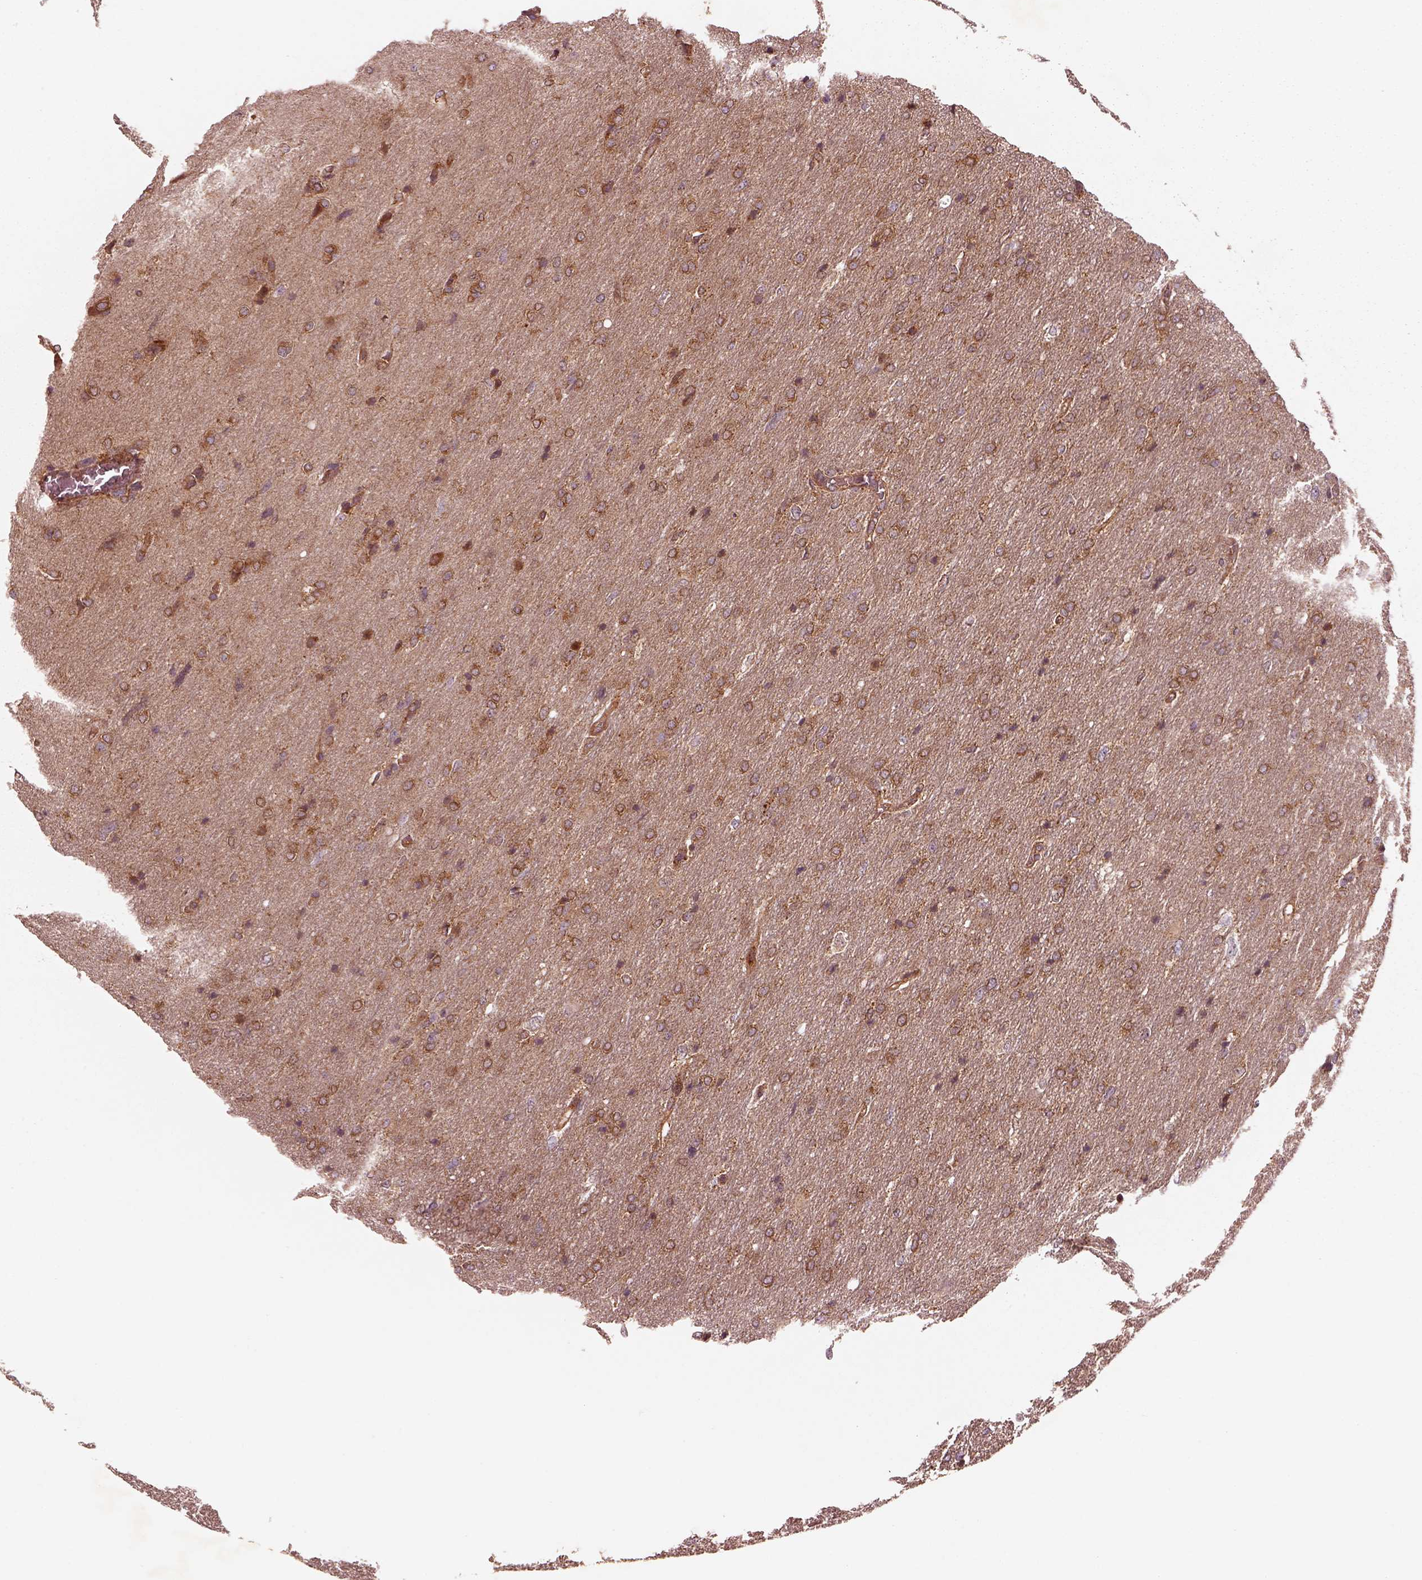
{"staining": {"intensity": "strong", "quantity": "25%-75%", "location": "cytoplasmic/membranous"}, "tissue": "glioma", "cell_type": "Tumor cells", "image_type": "cancer", "snomed": [{"axis": "morphology", "description": "Glioma, malignant, High grade"}, {"axis": "topography", "description": "Brain"}], "caption": "Protein staining of high-grade glioma (malignant) tissue exhibits strong cytoplasmic/membranous staining in about 25%-75% of tumor cells. Immunohistochemistry stains the protein in brown and the nuclei are stained blue.", "gene": "WASHC2A", "patient": {"sex": "male", "age": 53}}